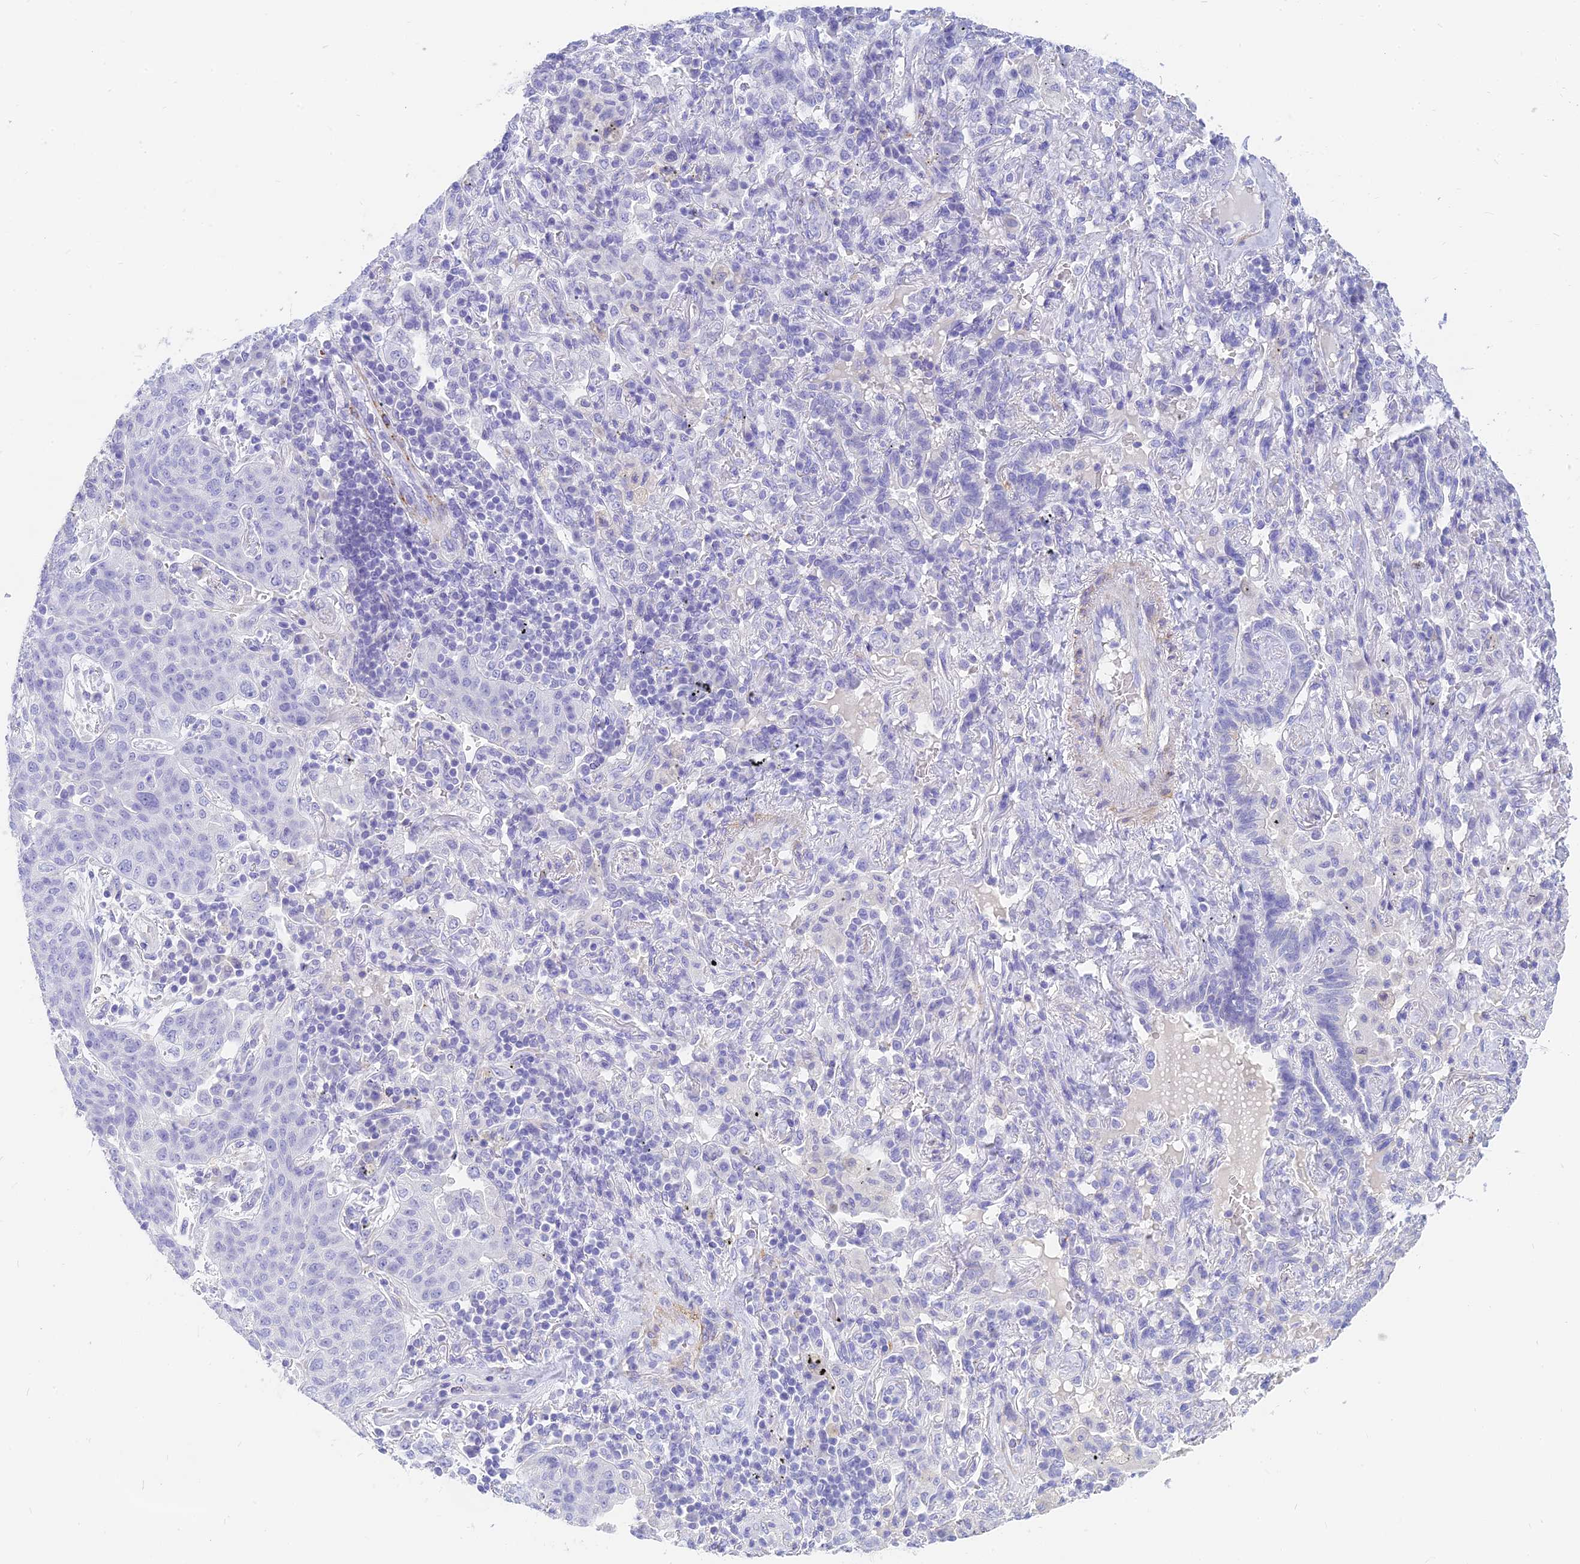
{"staining": {"intensity": "negative", "quantity": "none", "location": "none"}, "tissue": "lung cancer", "cell_type": "Tumor cells", "image_type": "cancer", "snomed": [{"axis": "morphology", "description": "Squamous cell carcinoma, NOS"}, {"axis": "topography", "description": "Lung"}], "caption": "This is an IHC photomicrograph of lung cancer. There is no positivity in tumor cells.", "gene": "SLC36A2", "patient": {"sex": "female", "age": 70}}